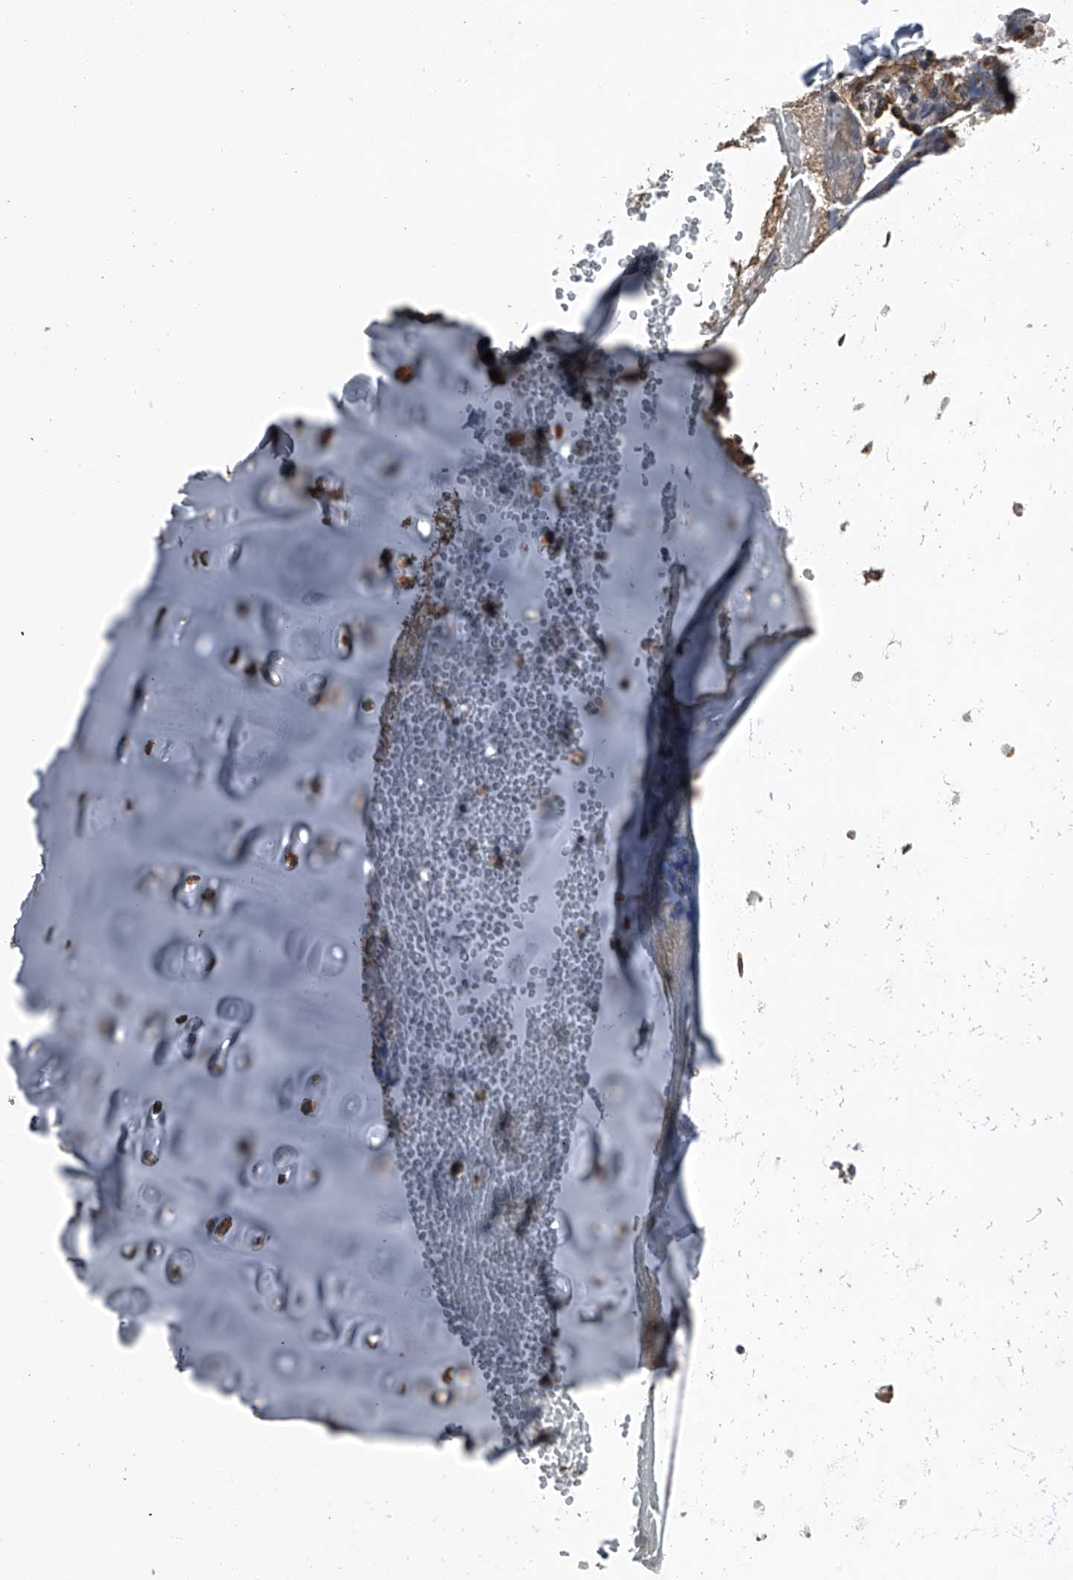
{"staining": {"intensity": "moderate", "quantity": "25%-75%", "location": "cytoplasmic/membranous"}, "tissue": "soft tissue", "cell_type": "Chondrocytes", "image_type": "normal", "snomed": [{"axis": "morphology", "description": "Normal tissue, NOS"}, {"axis": "morphology", "description": "Basal cell carcinoma"}, {"axis": "topography", "description": "Cartilage tissue"}, {"axis": "topography", "description": "Nasopharynx"}, {"axis": "topography", "description": "Oral tissue"}], "caption": "The micrograph demonstrates immunohistochemical staining of benign soft tissue. There is moderate cytoplasmic/membranous expression is appreciated in approximately 25%-75% of chondrocytes.", "gene": "KCNJ2", "patient": {"sex": "female", "age": 77}}